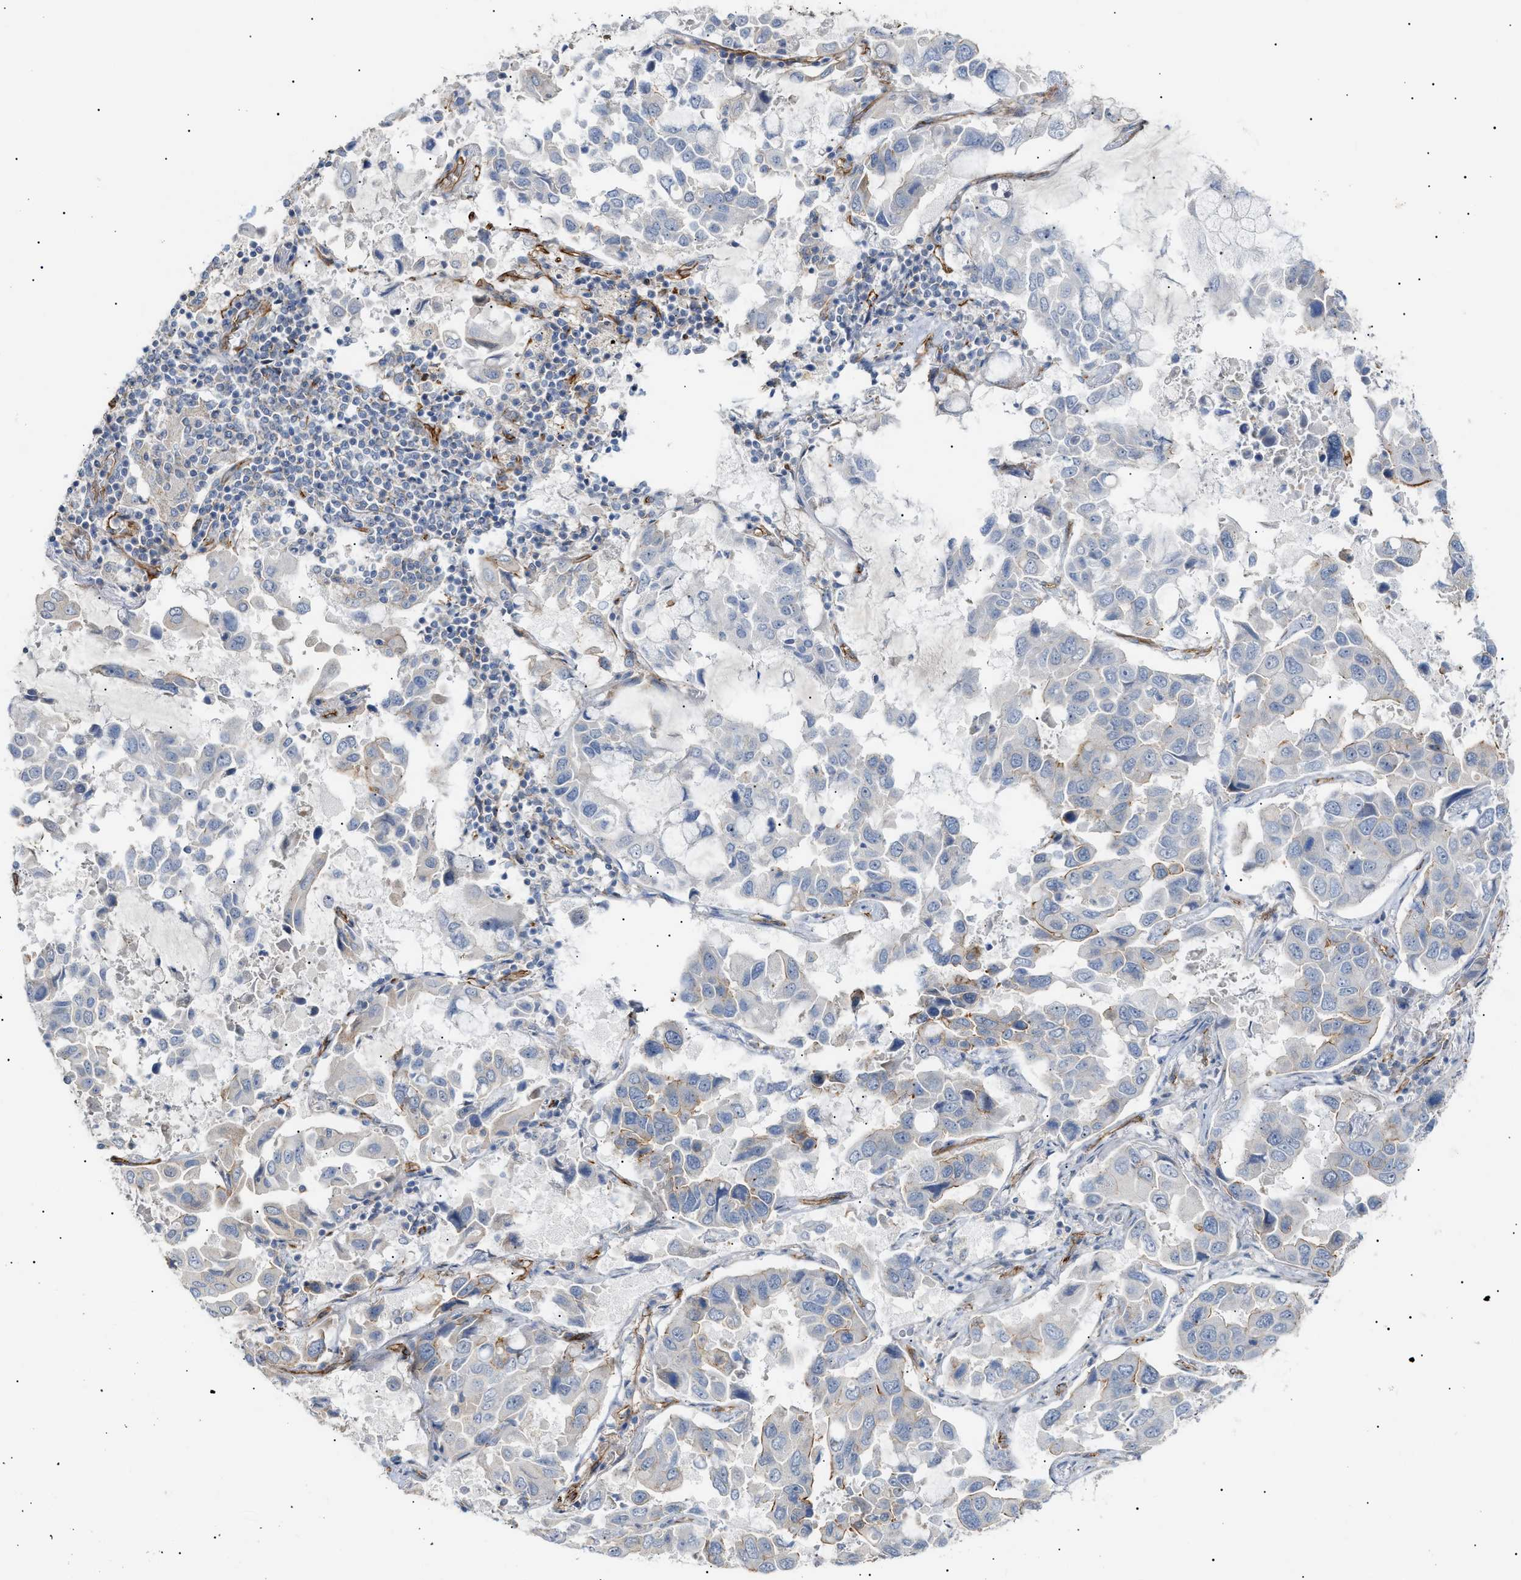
{"staining": {"intensity": "moderate", "quantity": "<25%", "location": "cytoplasmic/membranous"}, "tissue": "lung cancer", "cell_type": "Tumor cells", "image_type": "cancer", "snomed": [{"axis": "morphology", "description": "Adenocarcinoma, NOS"}, {"axis": "topography", "description": "Lung"}], "caption": "Lung cancer (adenocarcinoma) stained for a protein (brown) shows moderate cytoplasmic/membranous positive staining in about <25% of tumor cells.", "gene": "ZFHX2", "patient": {"sex": "male", "age": 64}}